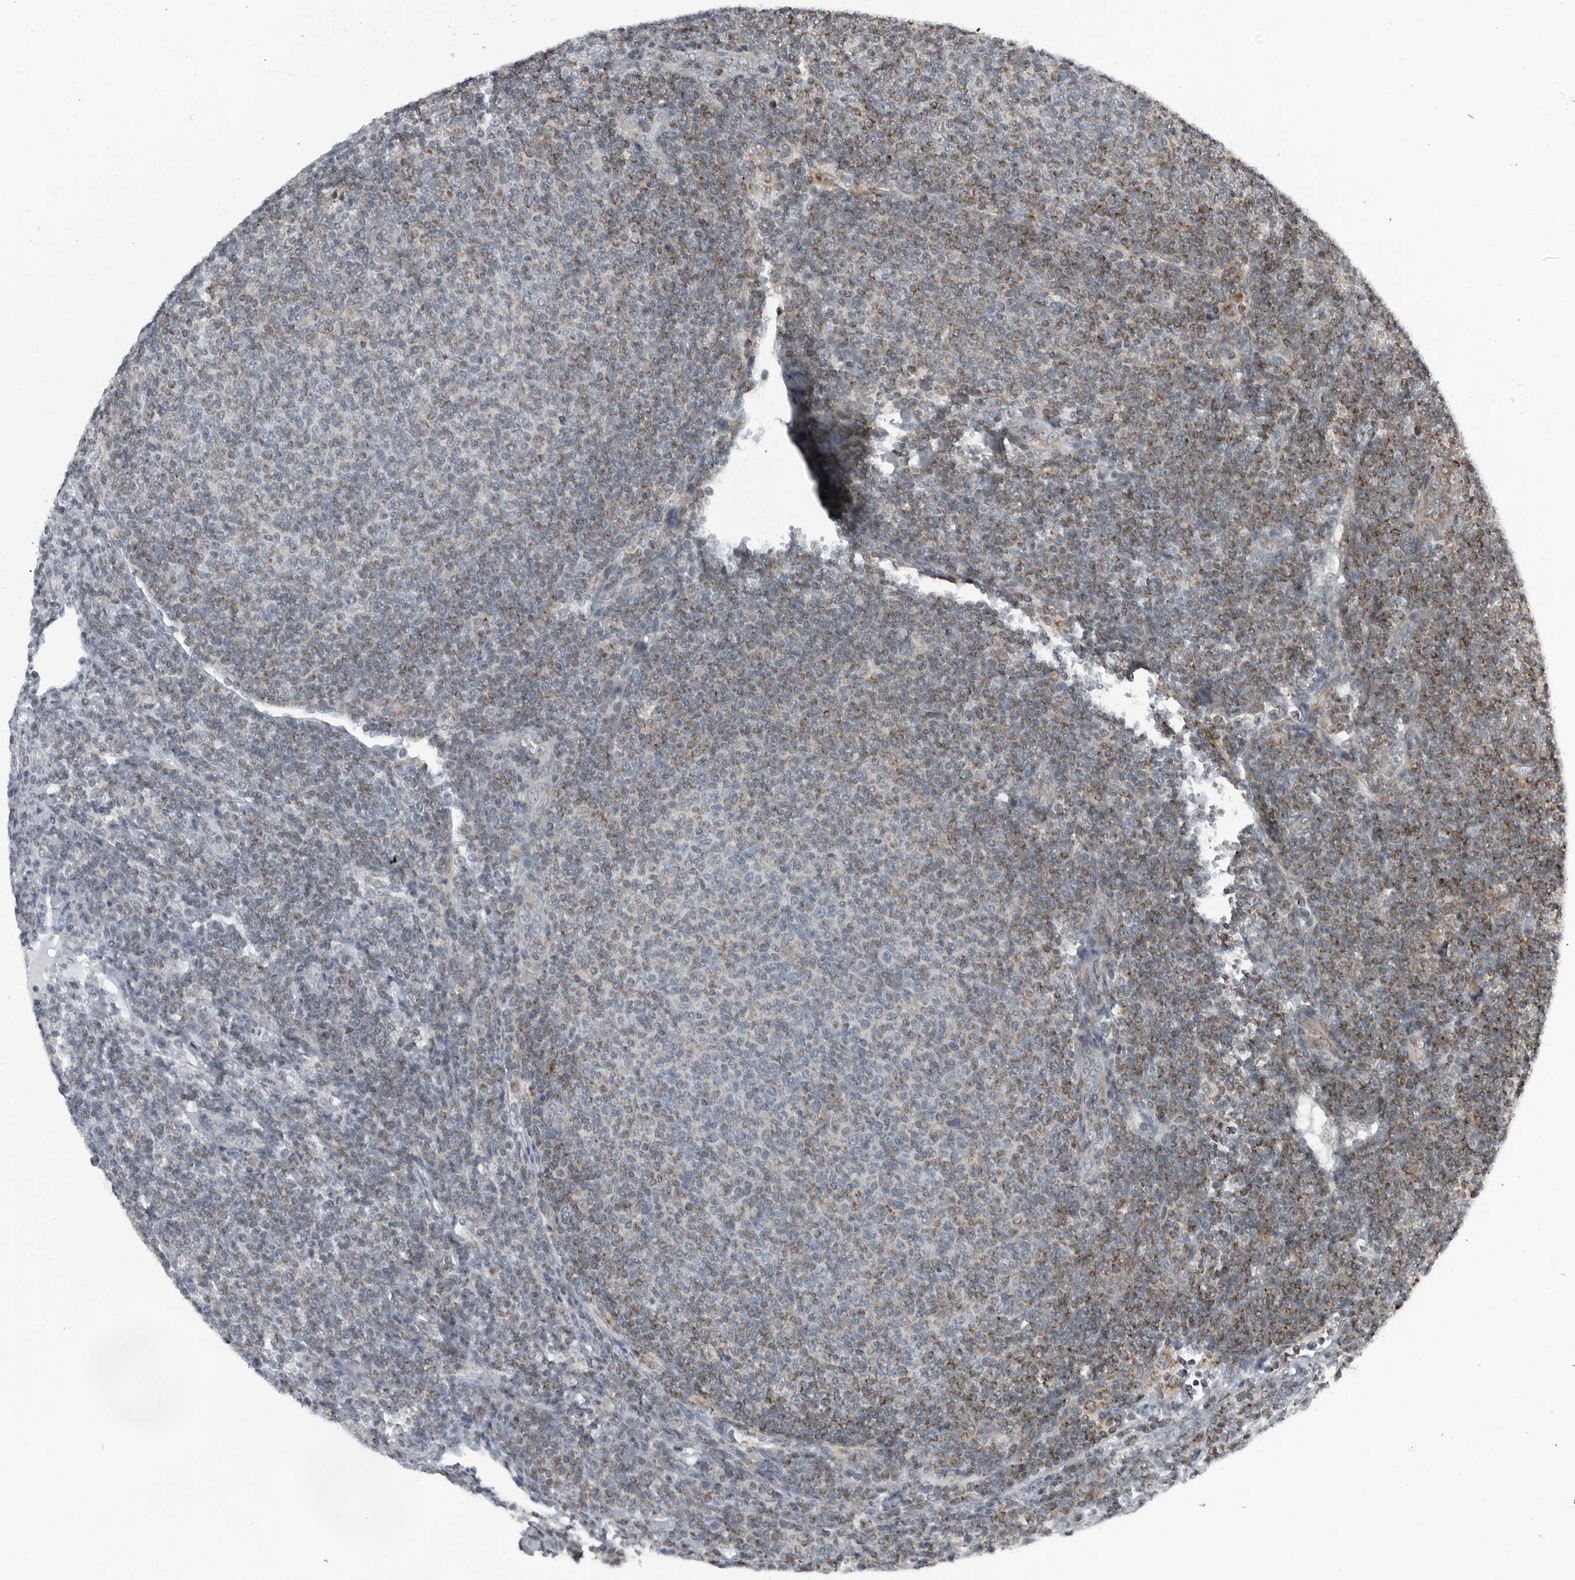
{"staining": {"intensity": "negative", "quantity": "none", "location": "none"}, "tissue": "lymphoma", "cell_type": "Tumor cells", "image_type": "cancer", "snomed": [{"axis": "morphology", "description": "Malignant lymphoma, non-Hodgkin's type, Low grade"}, {"axis": "topography", "description": "Lymph node"}], "caption": "This is a histopathology image of immunohistochemistry staining of low-grade malignant lymphoma, non-Hodgkin's type, which shows no staining in tumor cells. (DAB (3,3'-diaminobenzidine) immunohistochemistry (IHC), high magnification).", "gene": "GAK", "patient": {"sex": "male", "age": 66}}